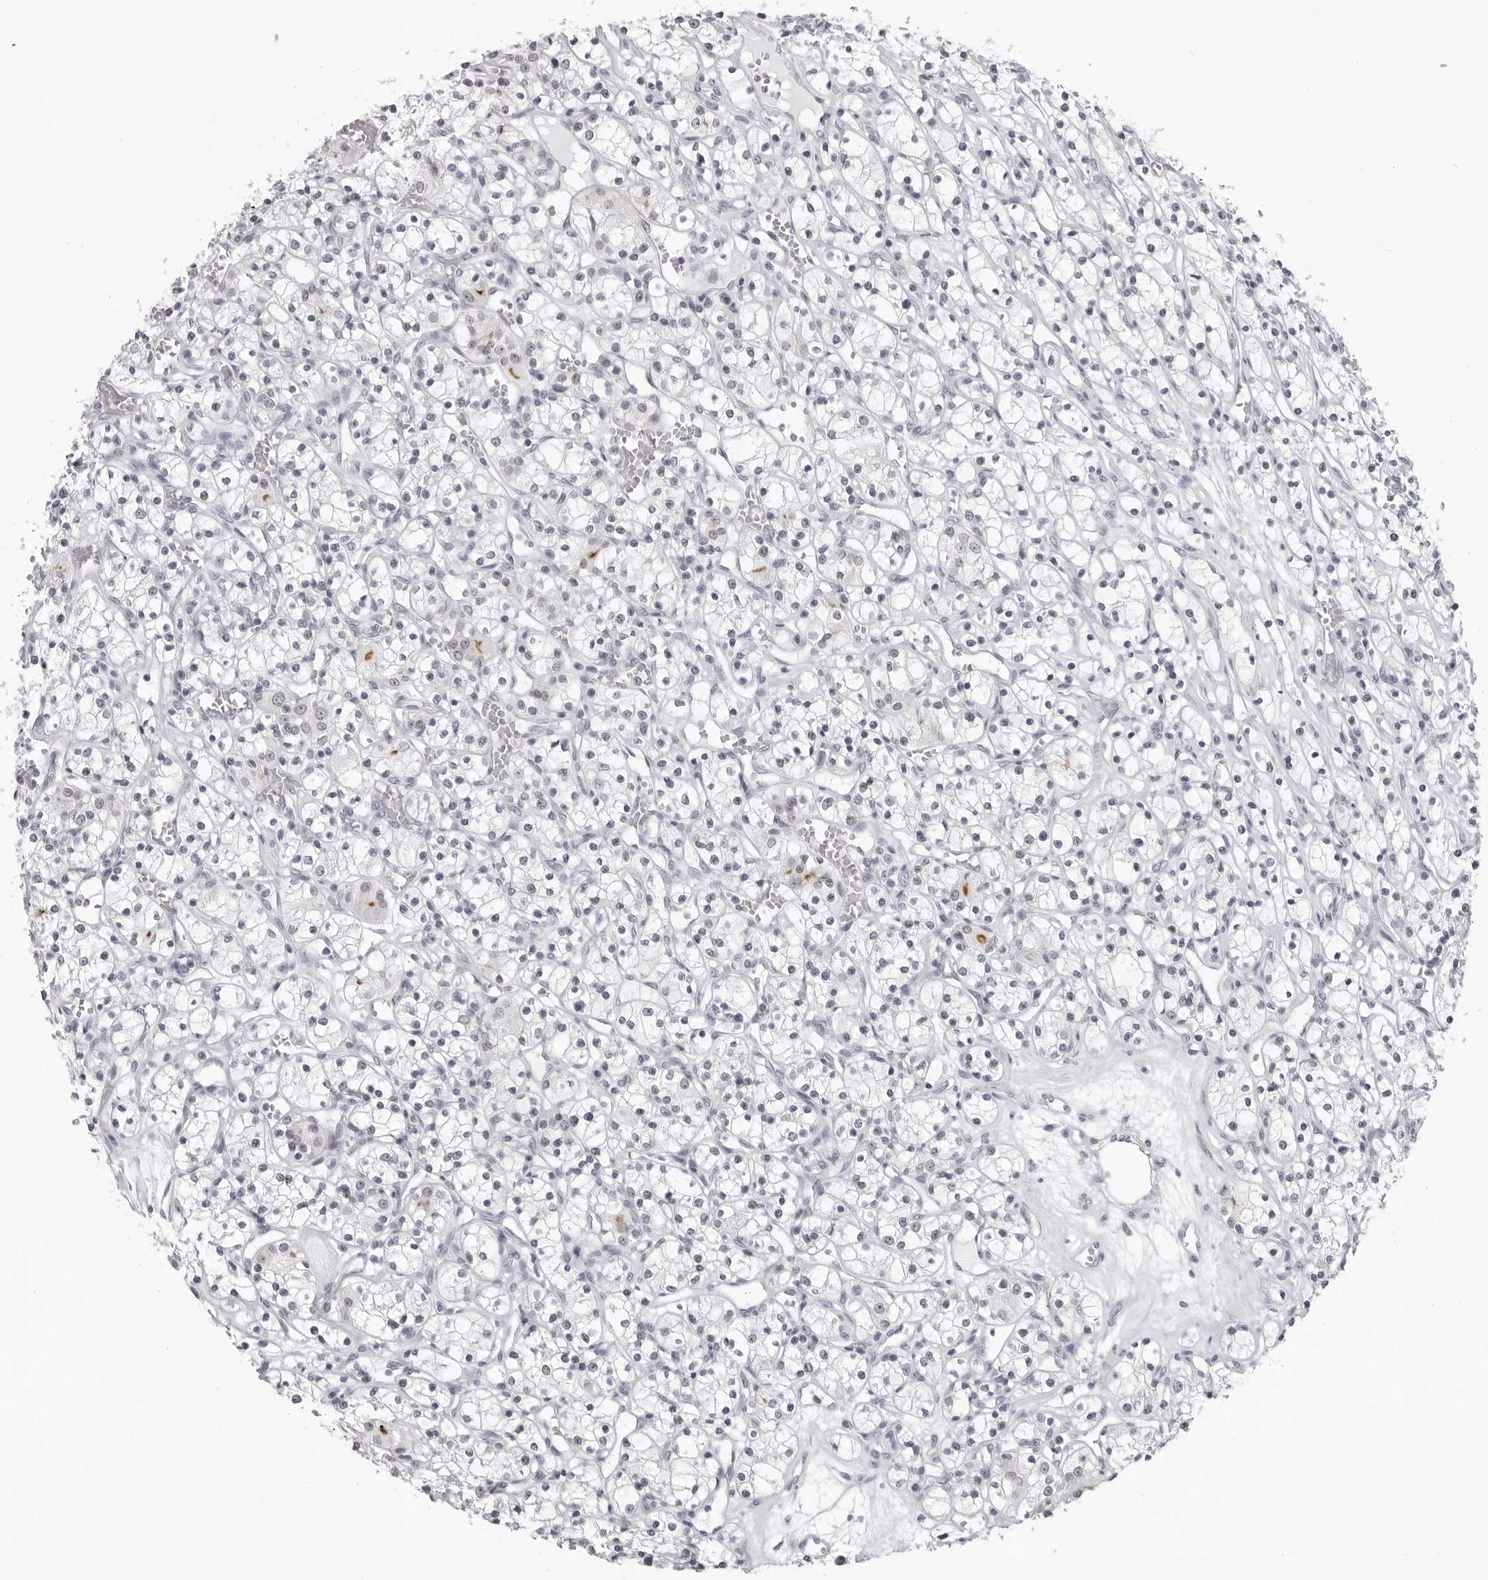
{"staining": {"intensity": "negative", "quantity": "none", "location": "none"}, "tissue": "renal cancer", "cell_type": "Tumor cells", "image_type": "cancer", "snomed": [{"axis": "morphology", "description": "Adenocarcinoma, NOS"}, {"axis": "topography", "description": "Kidney"}], "caption": "A histopathology image of human renal adenocarcinoma is negative for staining in tumor cells.", "gene": "ESPN", "patient": {"sex": "female", "age": 59}}